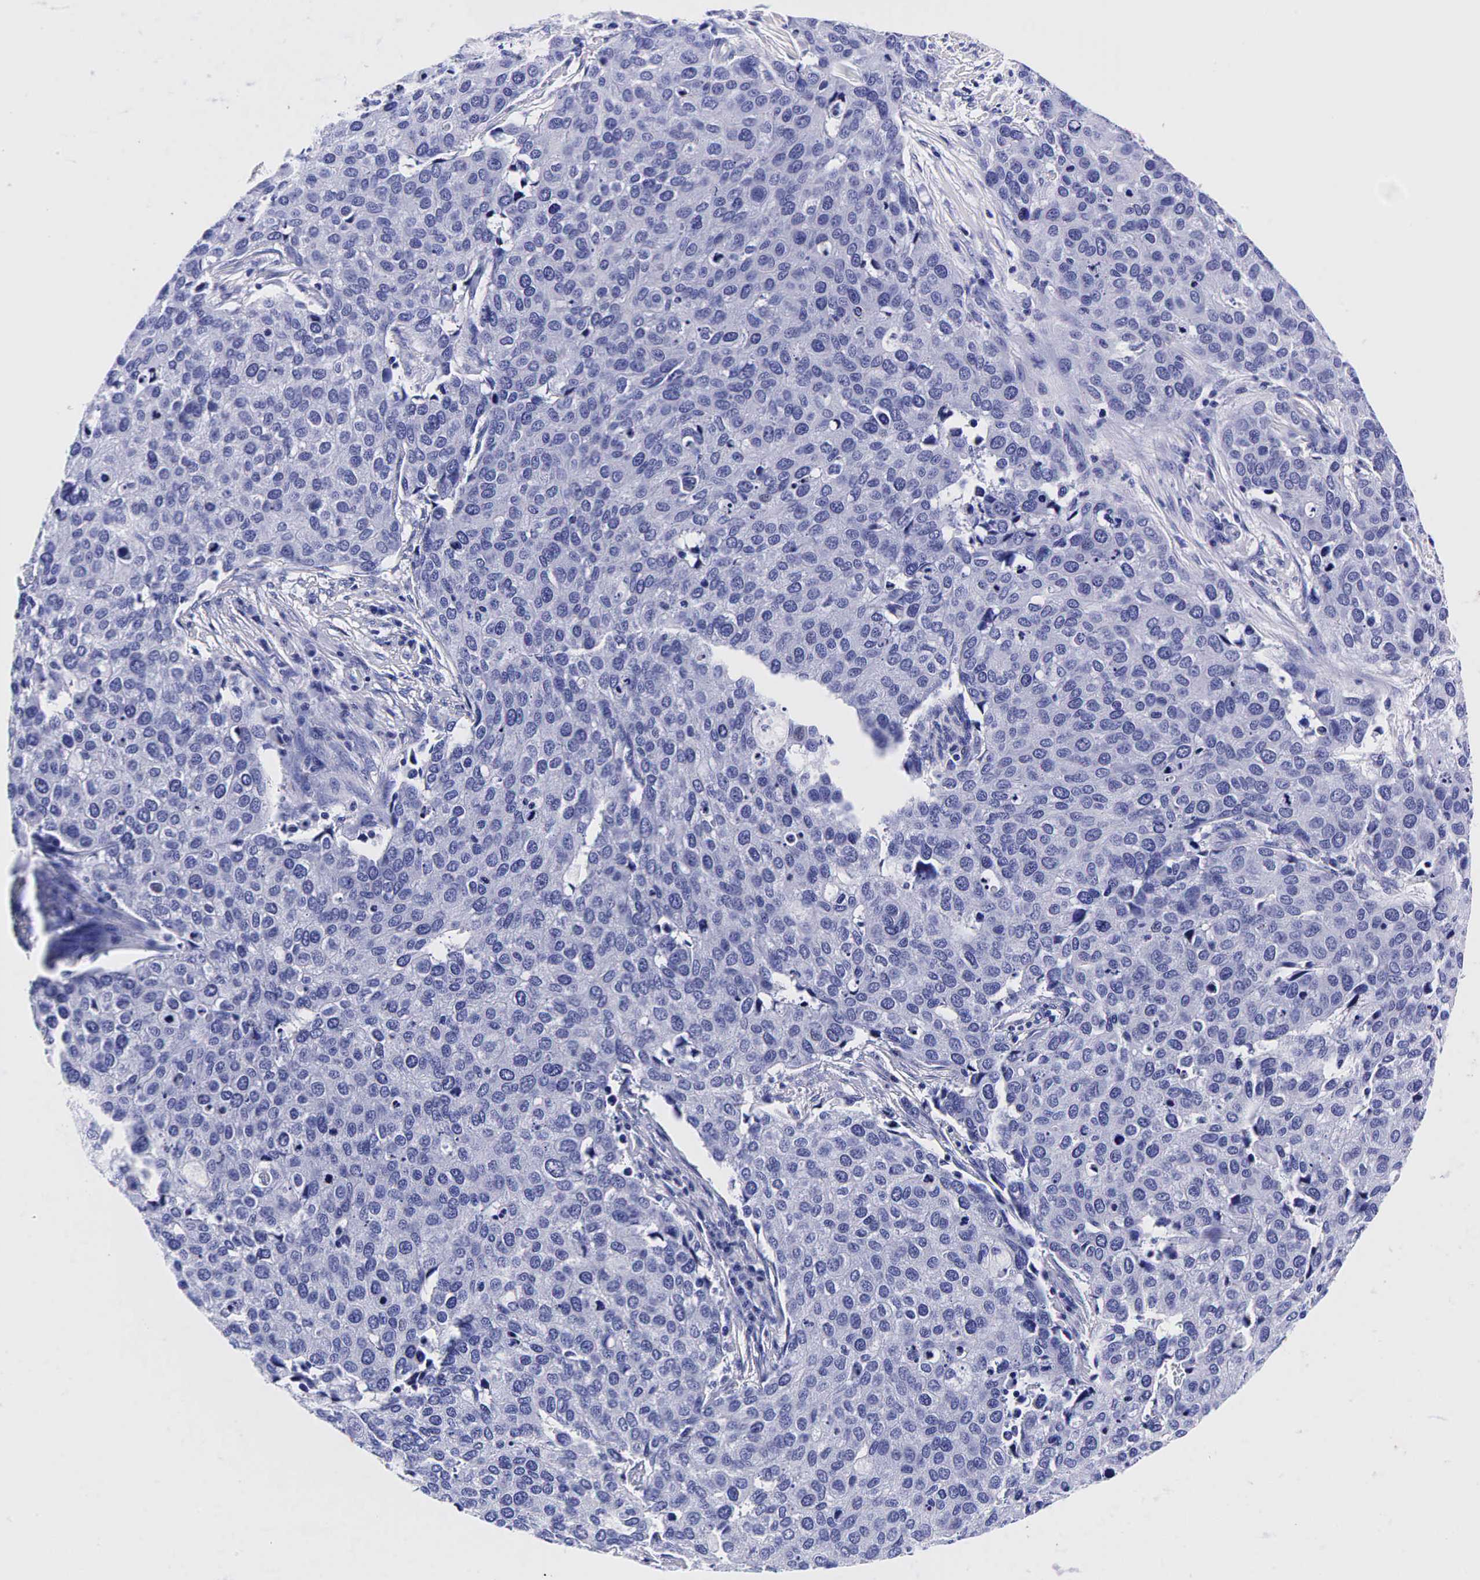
{"staining": {"intensity": "negative", "quantity": "none", "location": "none"}, "tissue": "cervical cancer", "cell_type": "Tumor cells", "image_type": "cancer", "snomed": [{"axis": "morphology", "description": "Squamous cell carcinoma, NOS"}, {"axis": "topography", "description": "Cervix"}], "caption": "A high-resolution histopathology image shows IHC staining of cervical squamous cell carcinoma, which reveals no significant positivity in tumor cells.", "gene": "GCG", "patient": {"sex": "female", "age": 54}}